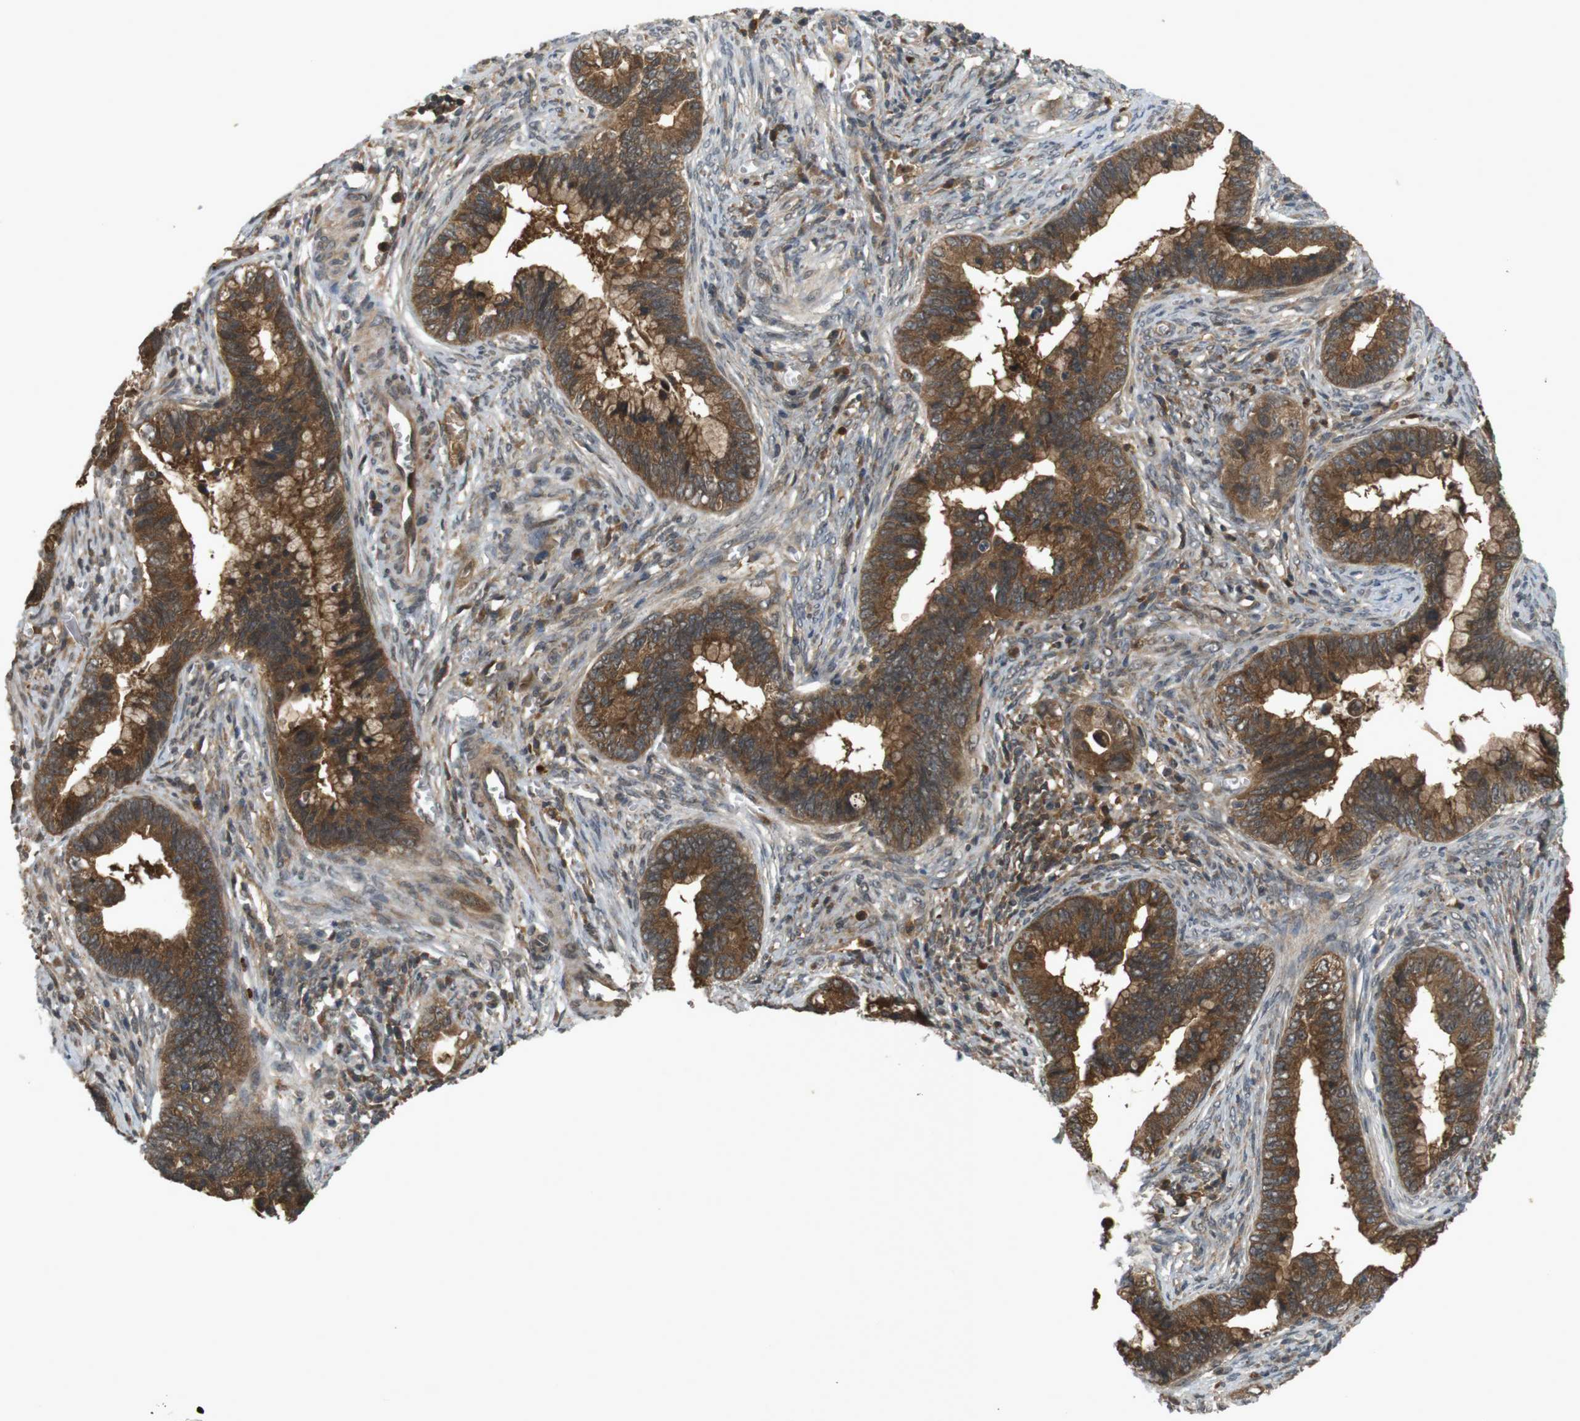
{"staining": {"intensity": "strong", "quantity": ">75%", "location": "cytoplasmic/membranous"}, "tissue": "cervical cancer", "cell_type": "Tumor cells", "image_type": "cancer", "snomed": [{"axis": "morphology", "description": "Adenocarcinoma, NOS"}, {"axis": "topography", "description": "Cervix"}], "caption": "Immunohistochemical staining of human cervical cancer (adenocarcinoma) demonstrates high levels of strong cytoplasmic/membranous positivity in approximately >75% of tumor cells.", "gene": "NFKBIE", "patient": {"sex": "female", "age": 44}}